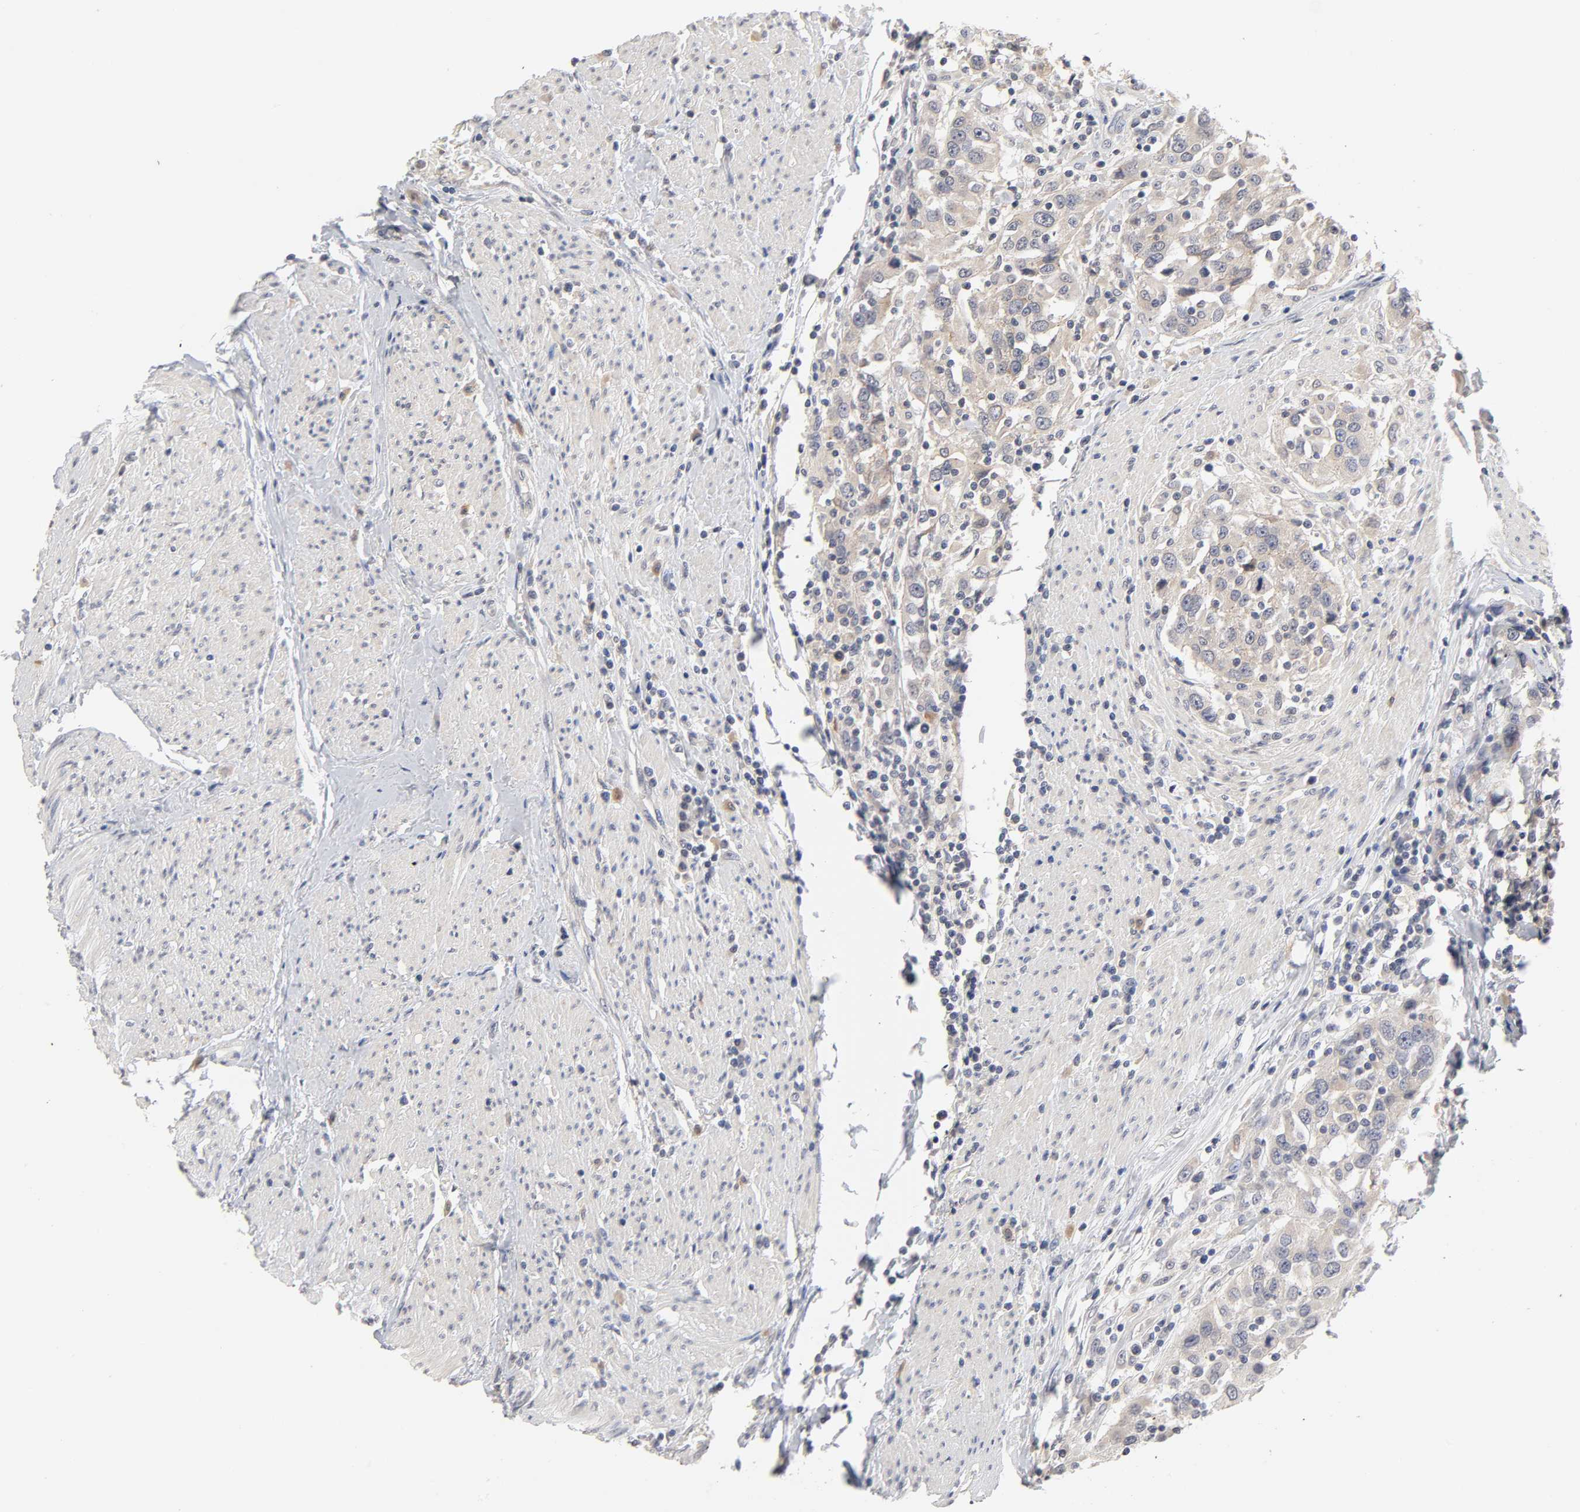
{"staining": {"intensity": "weak", "quantity": ">75%", "location": "cytoplasmic/membranous"}, "tissue": "urothelial cancer", "cell_type": "Tumor cells", "image_type": "cancer", "snomed": [{"axis": "morphology", "description": "Urothelial carcinoma, High grade"}, {"axis": "topography", "description": "Urinary bladder"}], "caption": "A photomicrograph of urothelial cancer stained for a protein displays weak cytoplasmic/membranous brown staining in tumor cells.", "gene": "CXADR", "patient": {"sex": "female", "age": 80}}